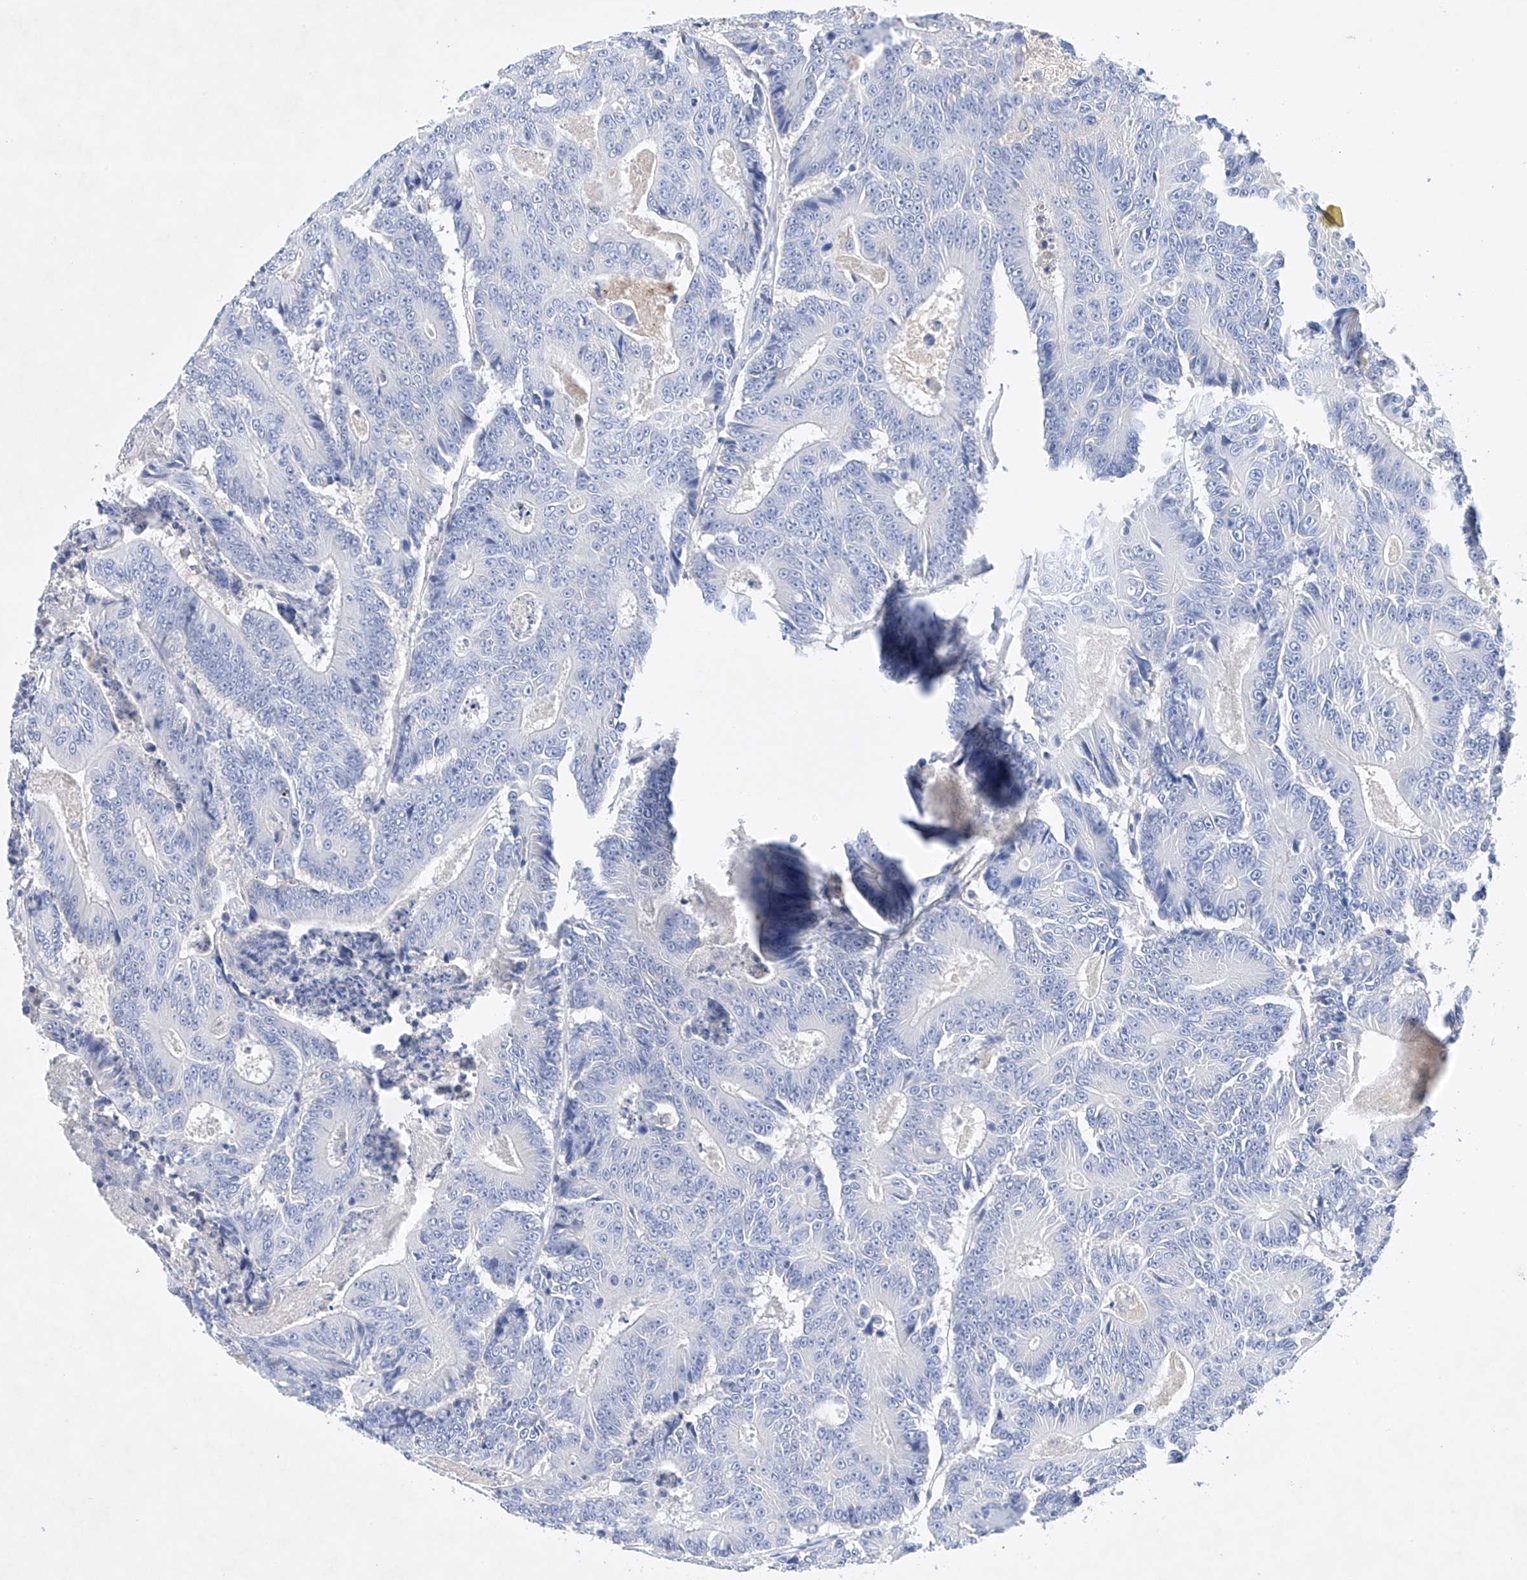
{"staining": {"intensity": "negative", "quantity": "none", "location": "none"}, "tissue": "colorectal cancer", "cell_type": "Tumor cells", "image_type": "cancer", "snomed": [{"axis": "morphology", "description": "Adenocarcinoma, NOS"}, {"axis": "topography", "description": "Colon"}], "caption": "This is an immunohistochemistry (IHC) histopathology image of human colorectal adenocarcinoma. There is no expression in tumor cells.", "gene": "LURAP1", "patient": {"sex": "male", "age": 83}}